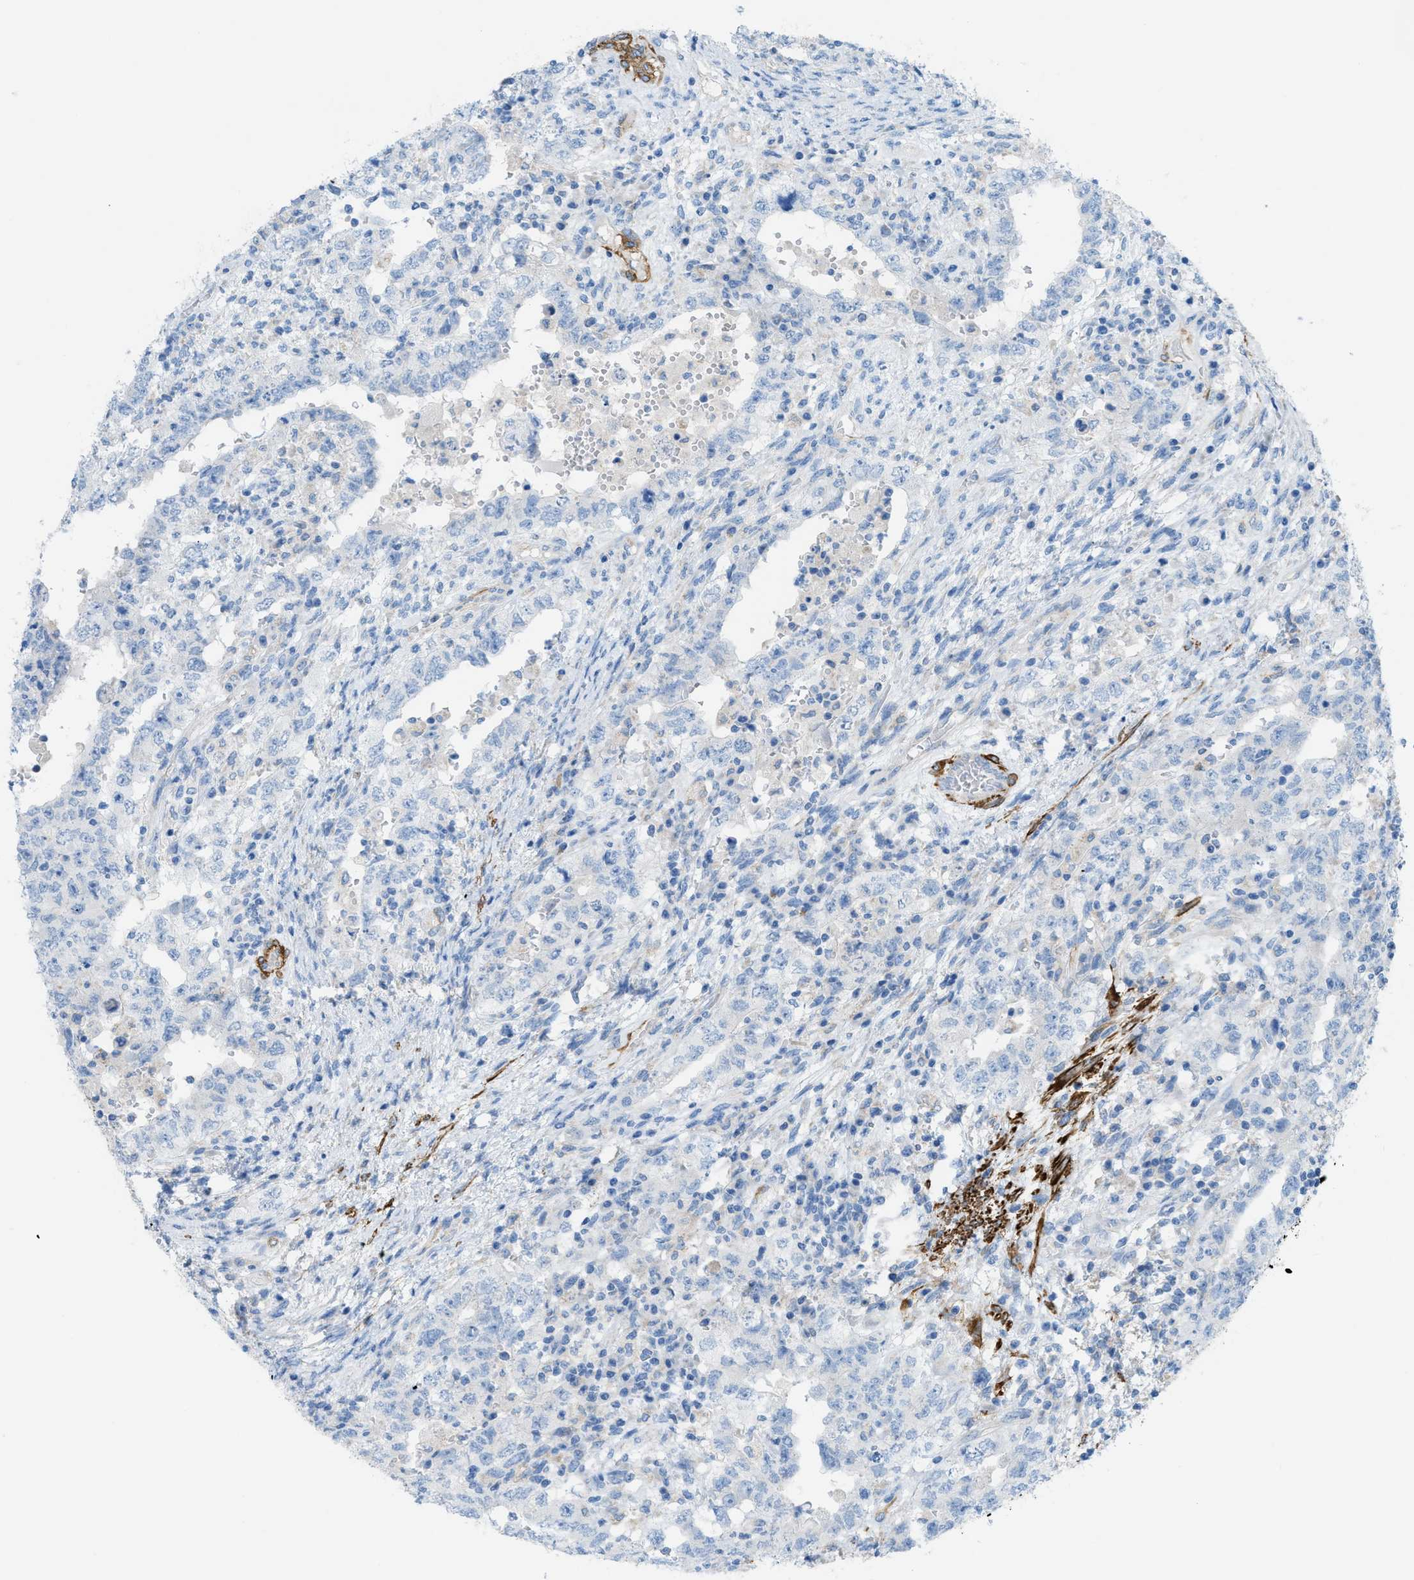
{"staining": {"intensity": "negative", "quantity": "none", "location": "none"}, "tissue": "testis cancer", "cell_type": "Tumor cells", "image_type": "cancer", "snomed": [{"axis": "morphology", "description": "Carcinoma, Embryonal, NOS"}, {"axis": "topography", "description": "Testis"}], "caption": "There is no significant positivity in tumor cells of testis cancer.", "gene": "MYH11", "patient": {"sex": "male", "age": 26}}